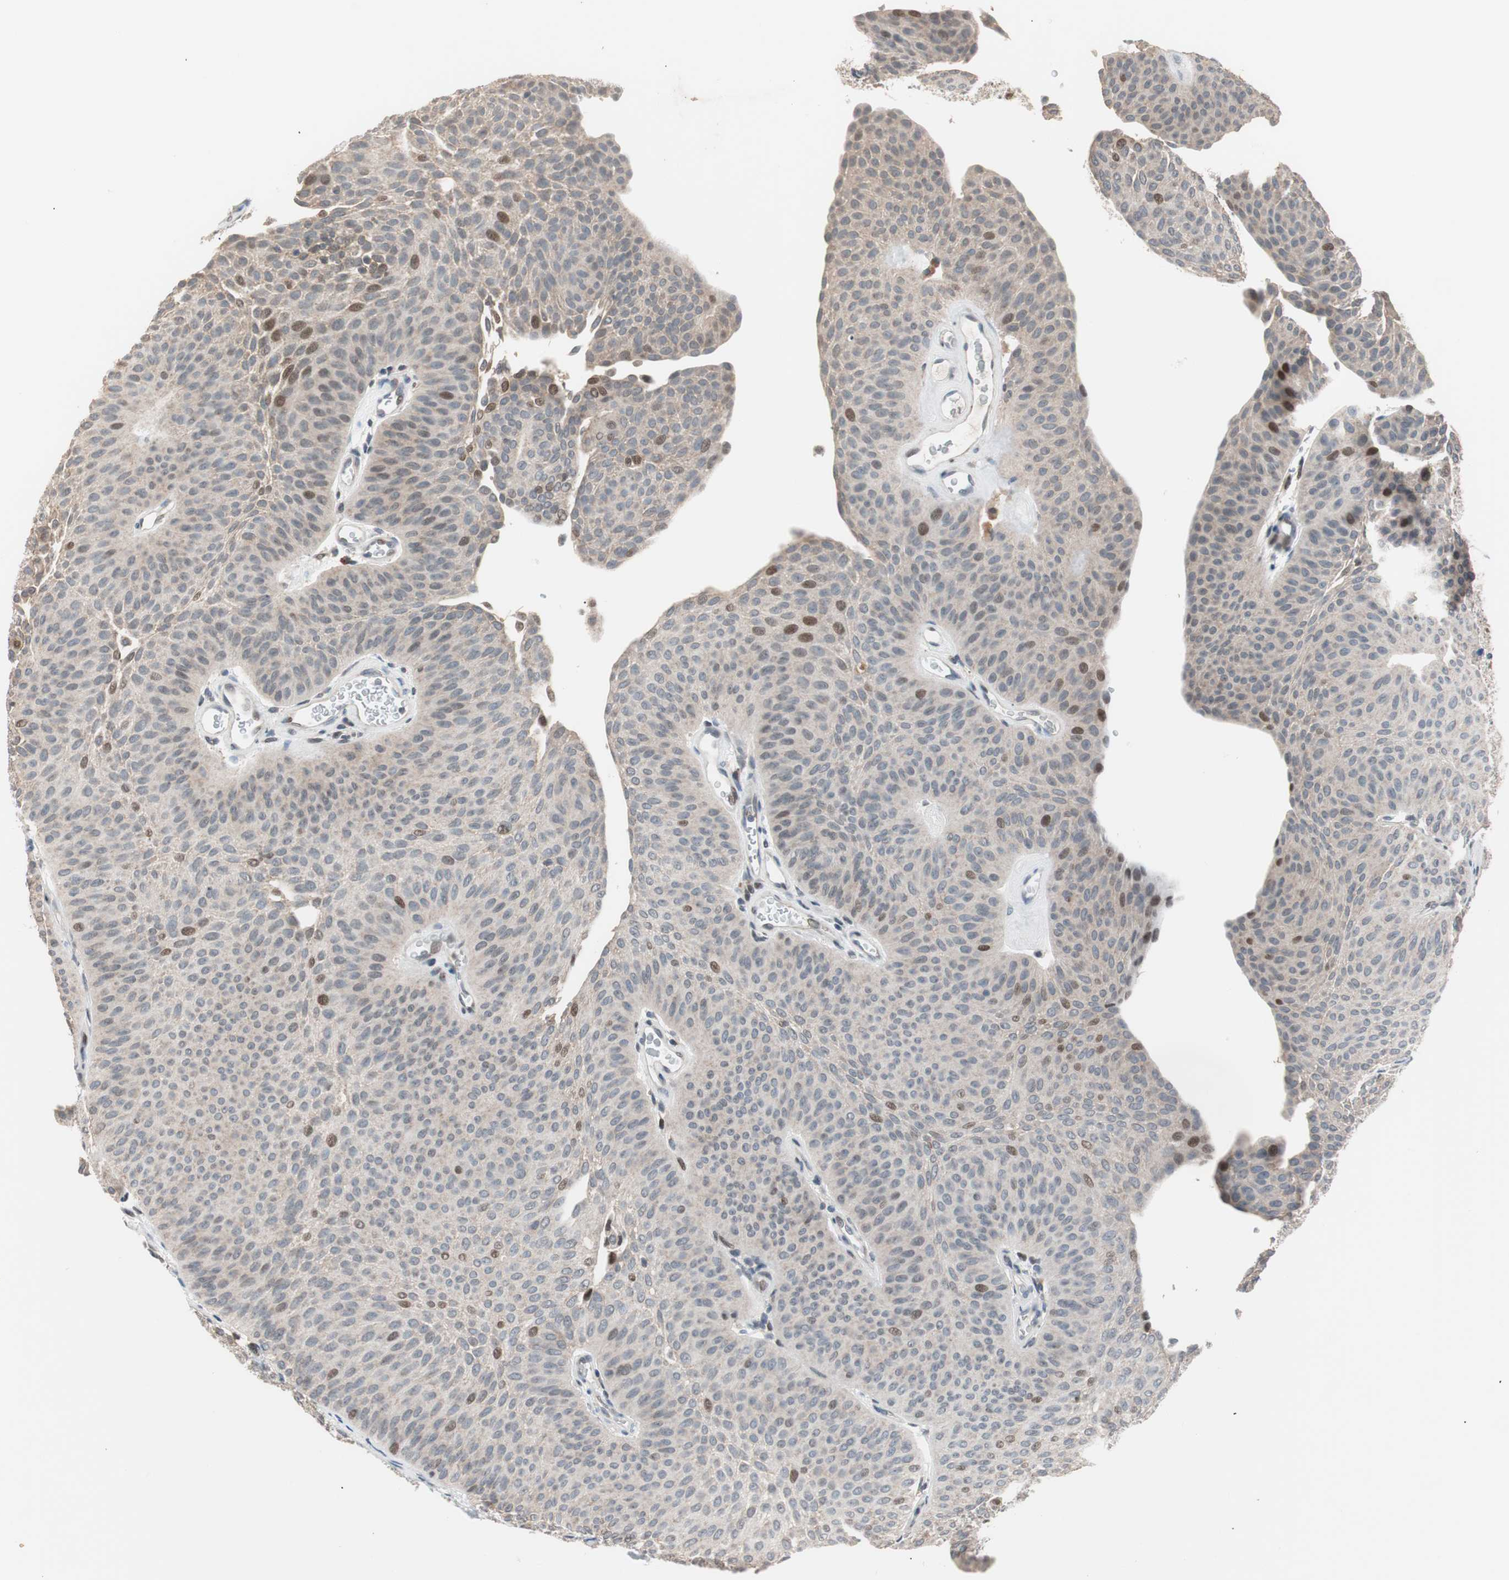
{"staining": {"intensity": "weak", "quantity": "<25%", "location": "nuclear"}, "tissue": "urothelial cancer", "cell_type": "Tumor cells", "image_type": "cancer", "snomed": [{"axis": "morphology", "description": "Urothelial carcinoma, Low grade"}, {"axis": "topography", "description": "Urinary bladder"}], "caption": "DAB immunohistochemical staining of human low-grade urothelial carcinoma displays no significant staining in tumor cells.", "gene": "POLH", "patient": {"sex": "female", "age": 60}}